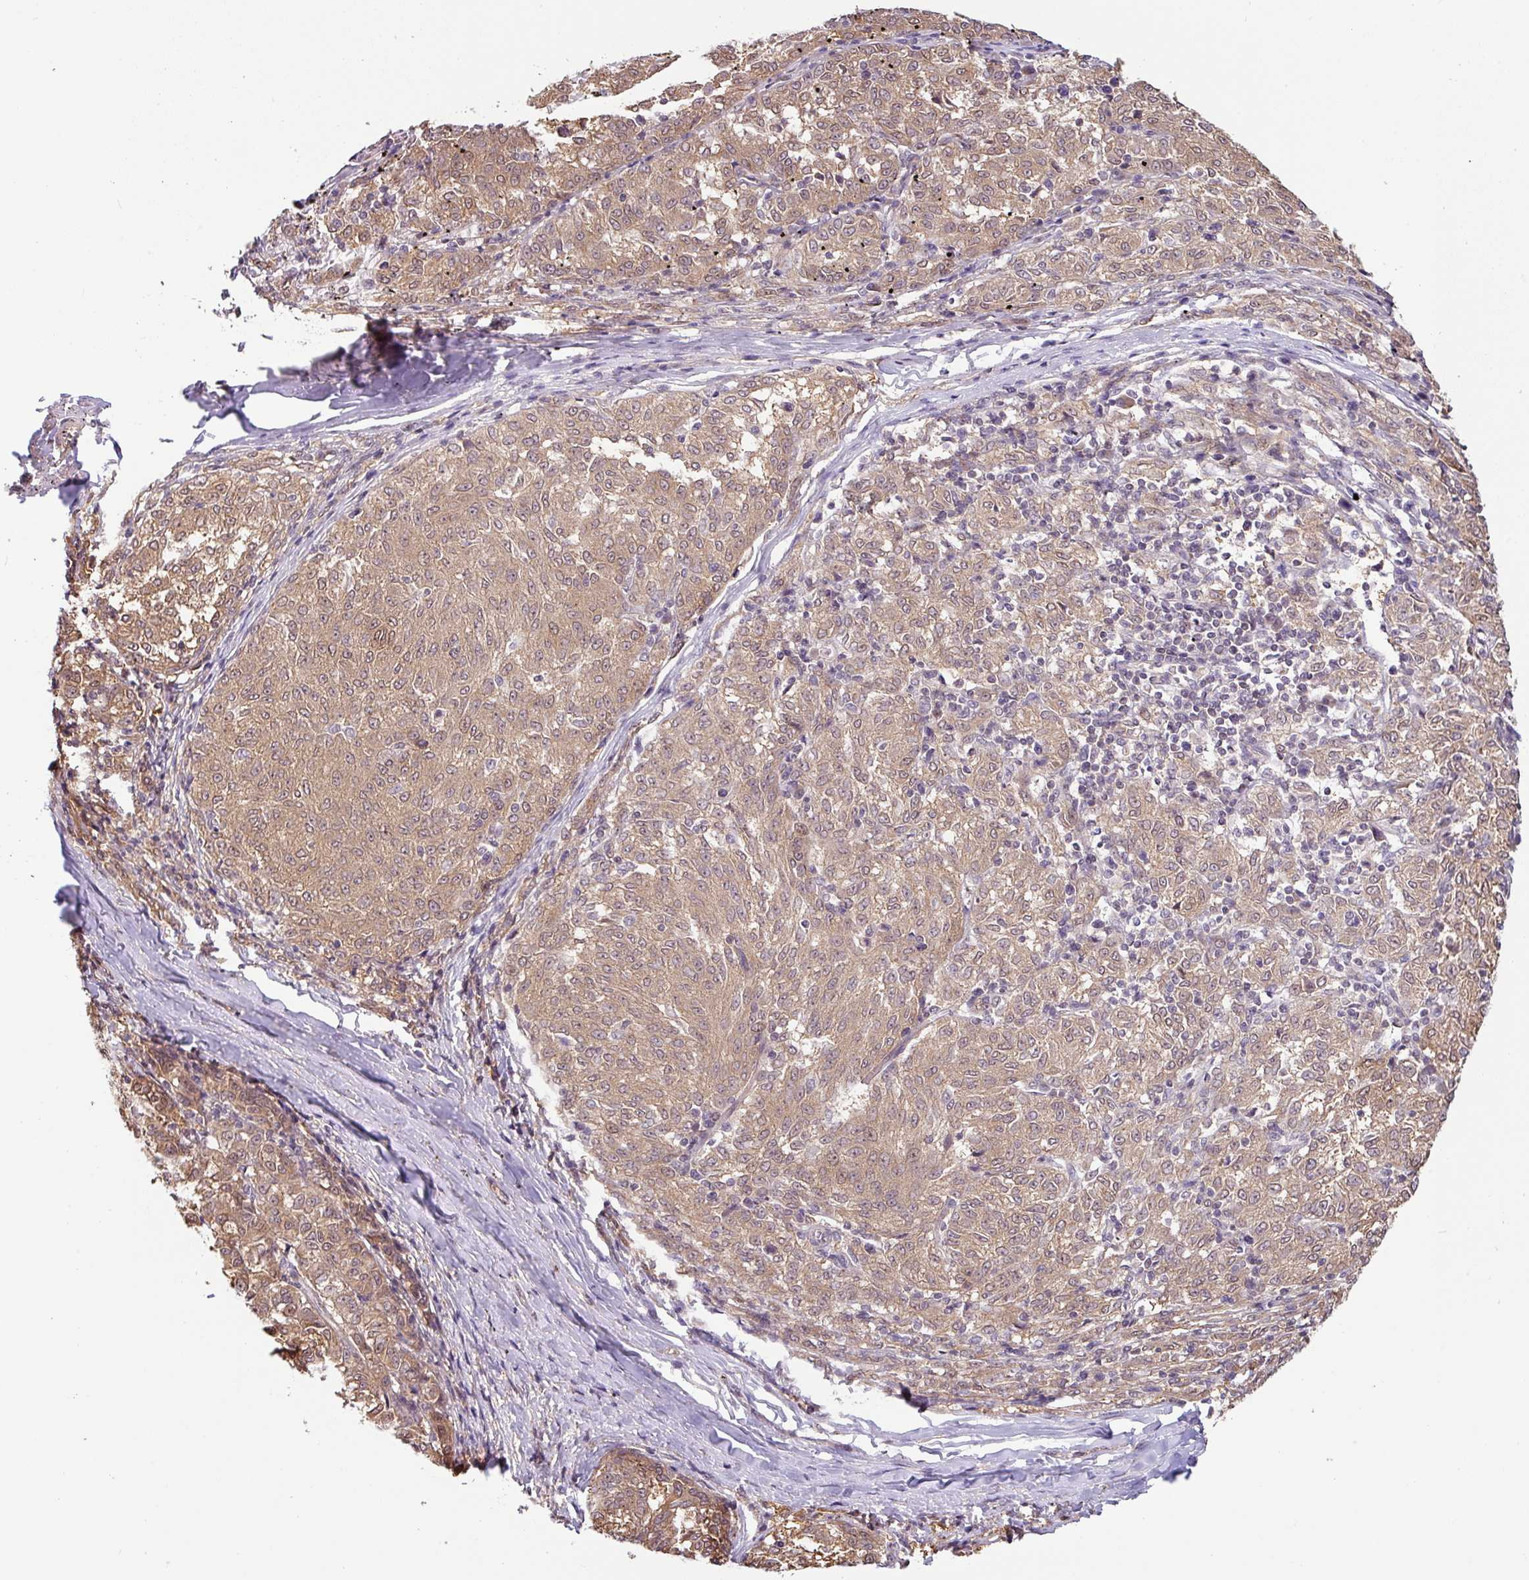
{"staining": {"intensity": "weak", "quantity": ">75%", "location": "cytoplasmic/membranous"}, "tissue": "melanoma", "cell_type": "Tumor cells", "image_type": "cancer", "snomed": [{"axis": "morphology", "description": "Malignant melanoma, NOS"}, {"axis": "topography", "description": "Skin"}], "caption": "Malignant melanoma stained with a protein marker displays weak staining in tumor cells.", "gene": "SHB", "patient": {"sex": "female", "age": 72}}